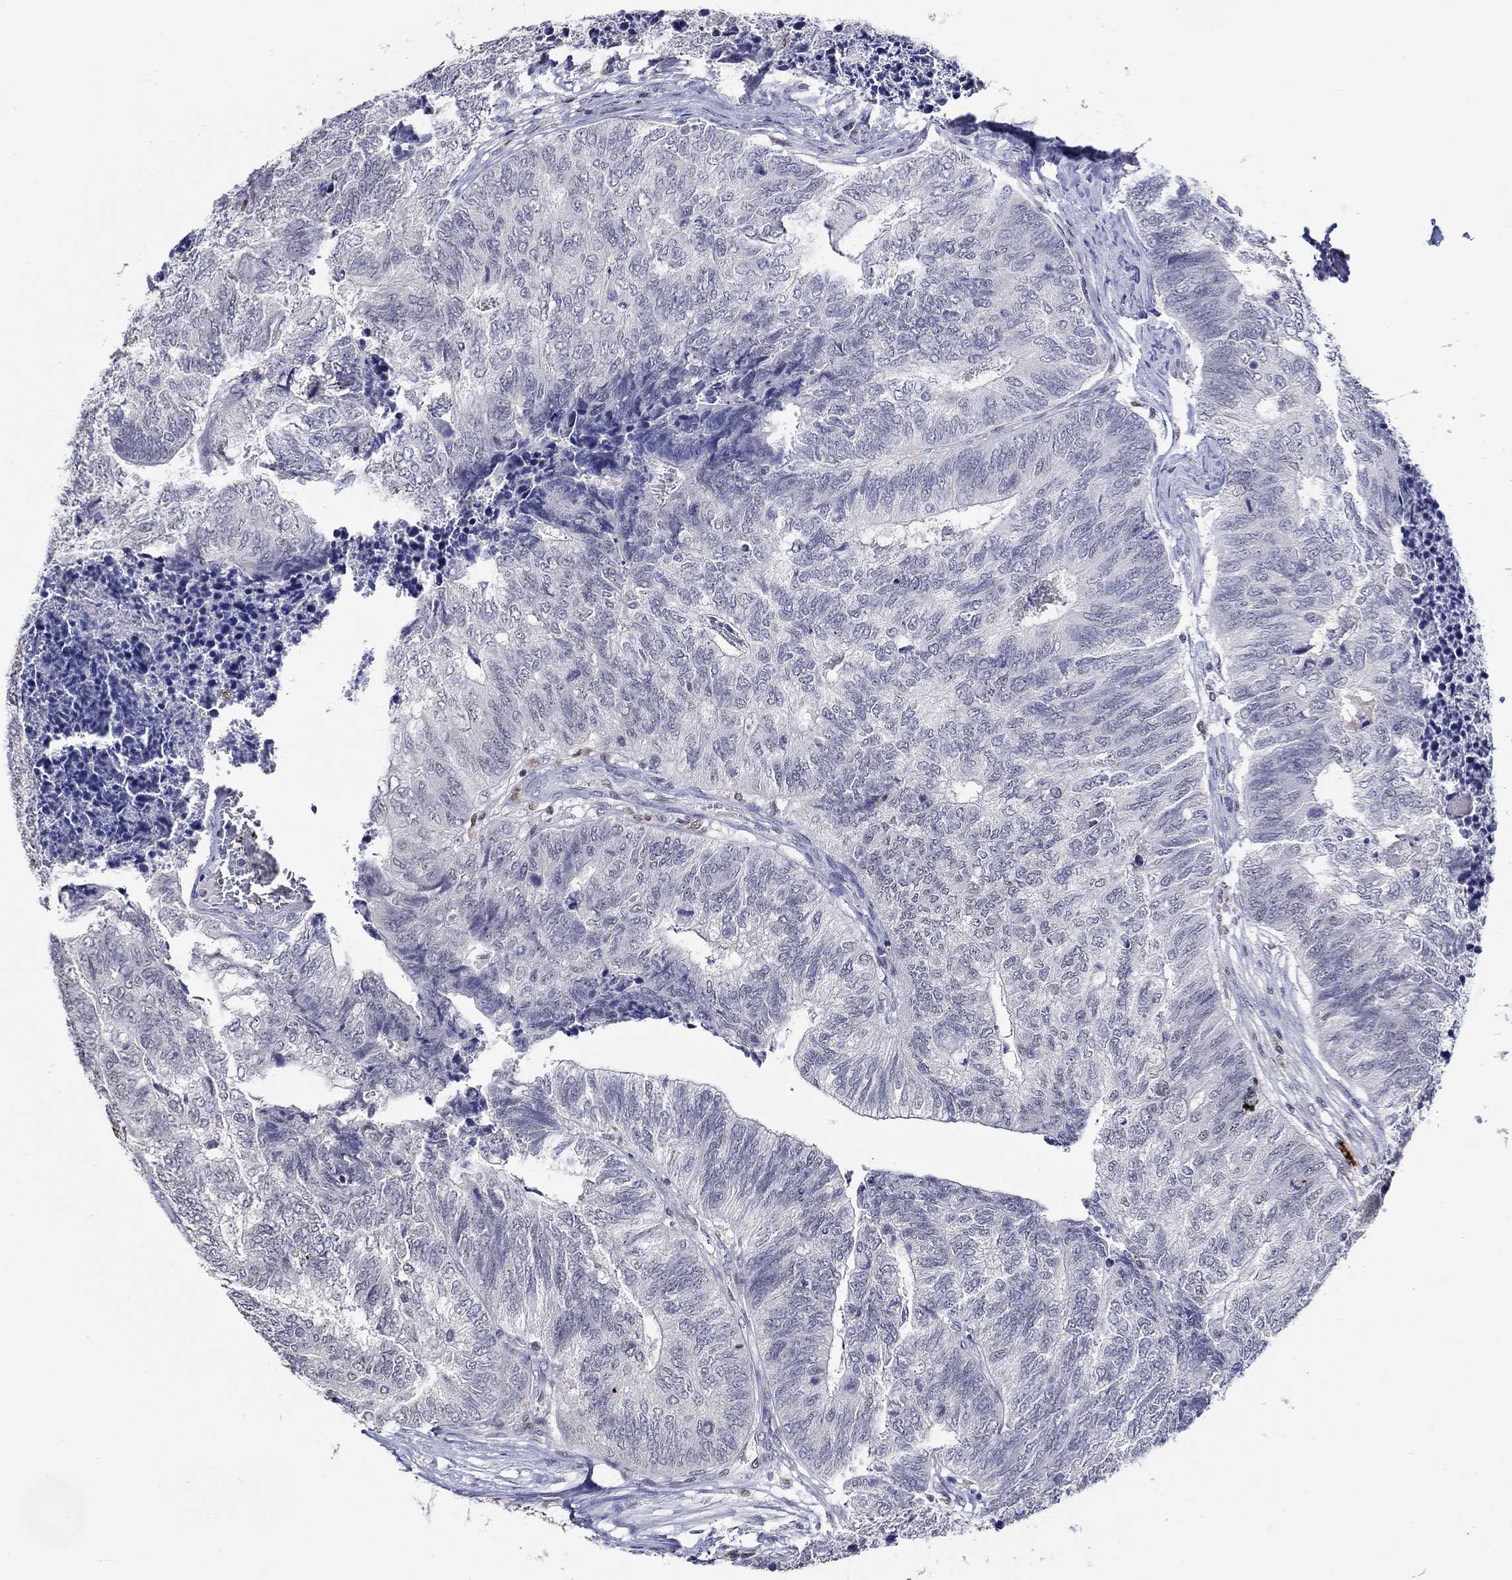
{"staining": {"intensity": "negative", "quantity": "none", "location": "none"}, "tissue": "colorectal cancer", "cell_type": "Tumor cells", "image_type": "cancer", "snomed": [{"axis": "morphology", "description": "Adenocarcinoma, NOS"}, {"axis": "topography", "description": "Colon"}], "caption": "This micrograph is of colorectal cancer (adenocarcinoma) stained with immunohistochemistry (IHC) to label a protein in brown with the nuclei are counter-stained blue. There is no staining in tumor cells.", "gene": "GATA2", "patient": {"sex": "female", "age": 67}}